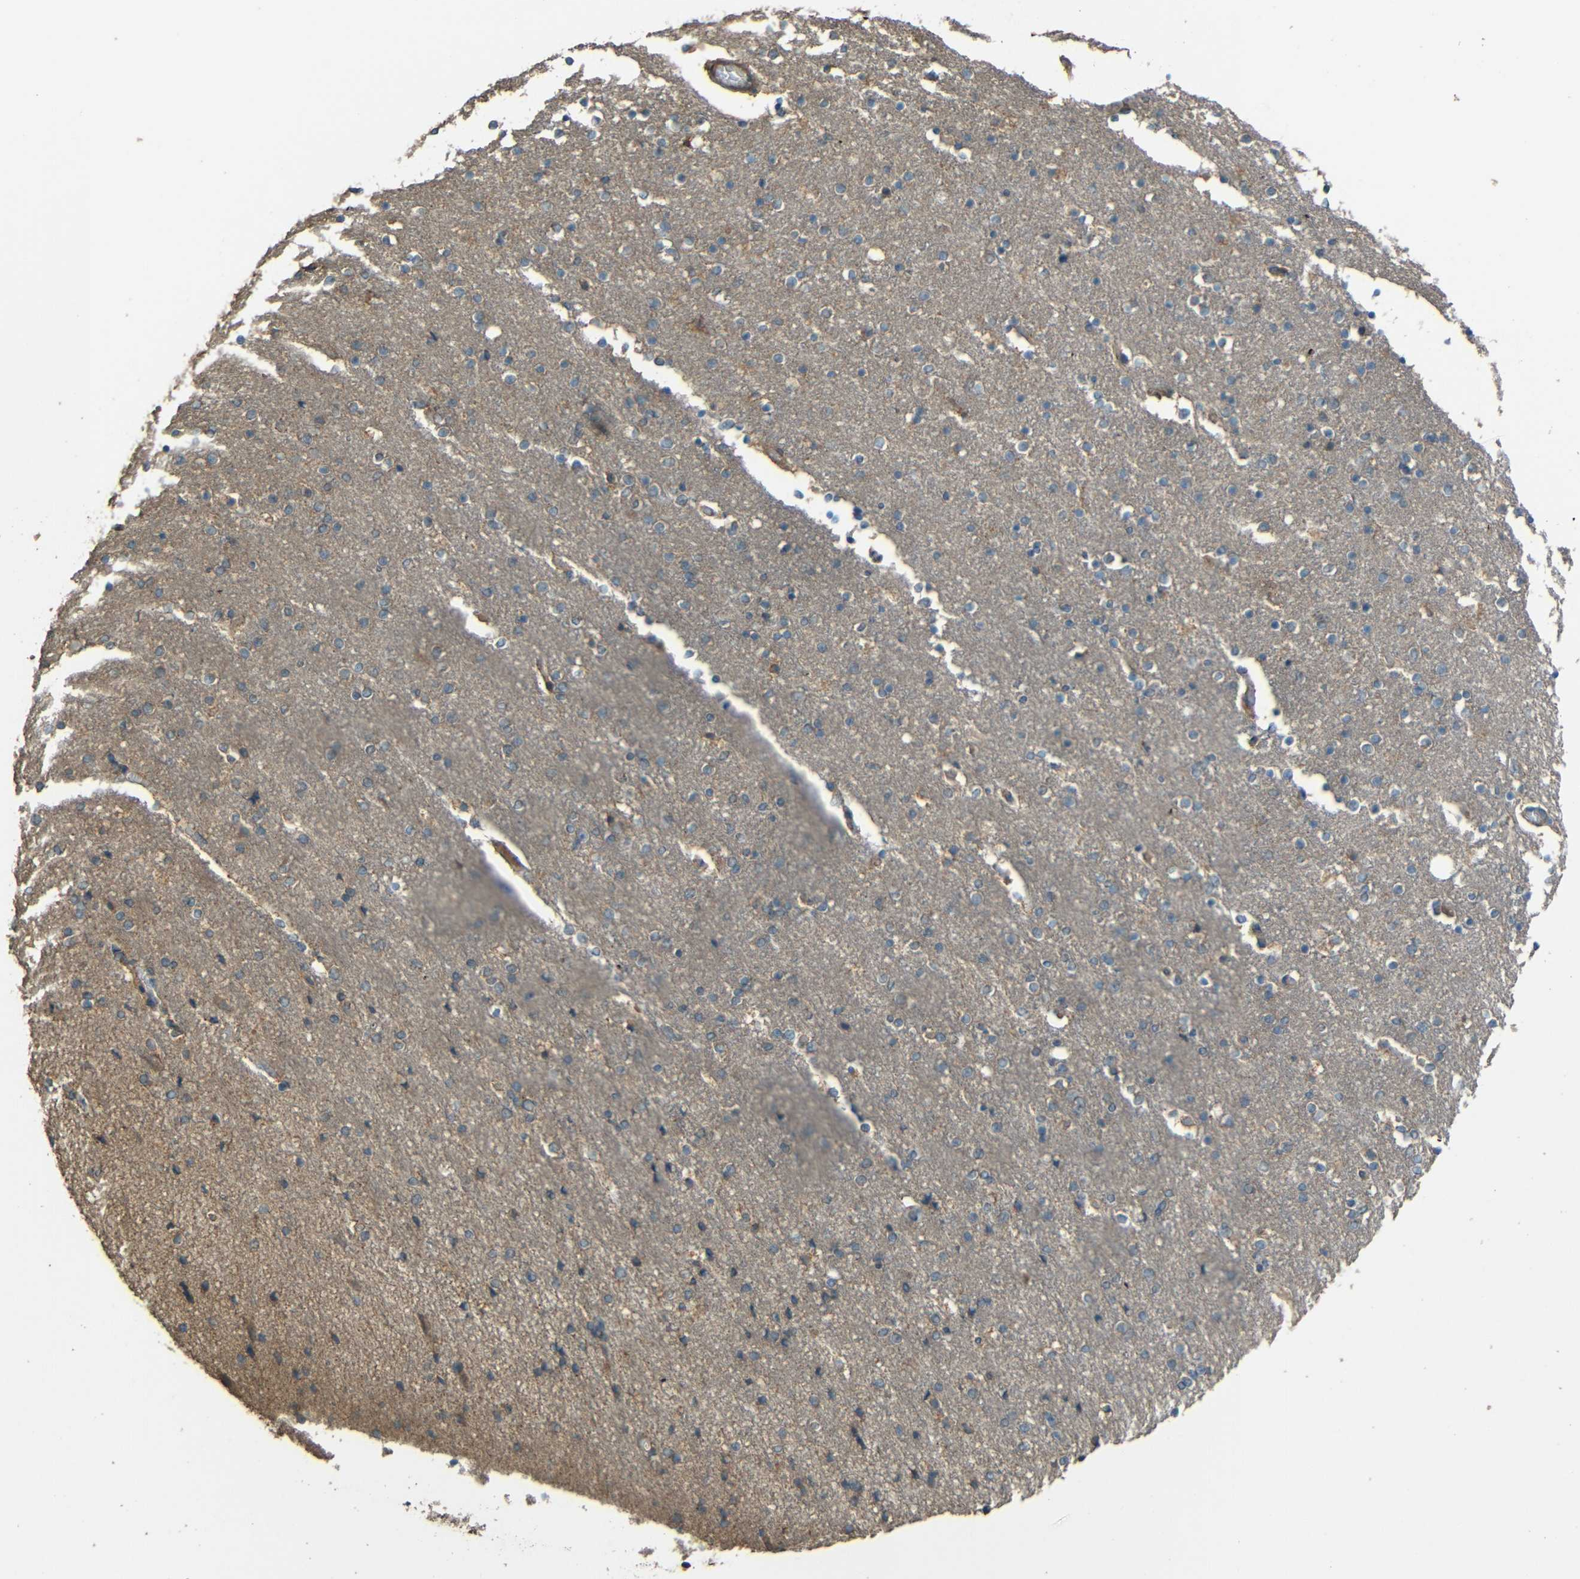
{"staining": {"intensity": "negative", "quantity": "none", "location": "none"}, "tissue": "caudate", "cell_type": "Glial cells", "image_type": "normal", "snomed": [{"axis": "morphology", "description": "Normal tissue, NOS"}, {"axis": "topography", "description": "Lateral ventricle wall"}], "caption": "High power microscopy image of an IHC photomicrograph of benign caudate, revealing no significant expression in glial cells.", "gene": "ACACA", "patient": {"sex": "female", "age": 54}}